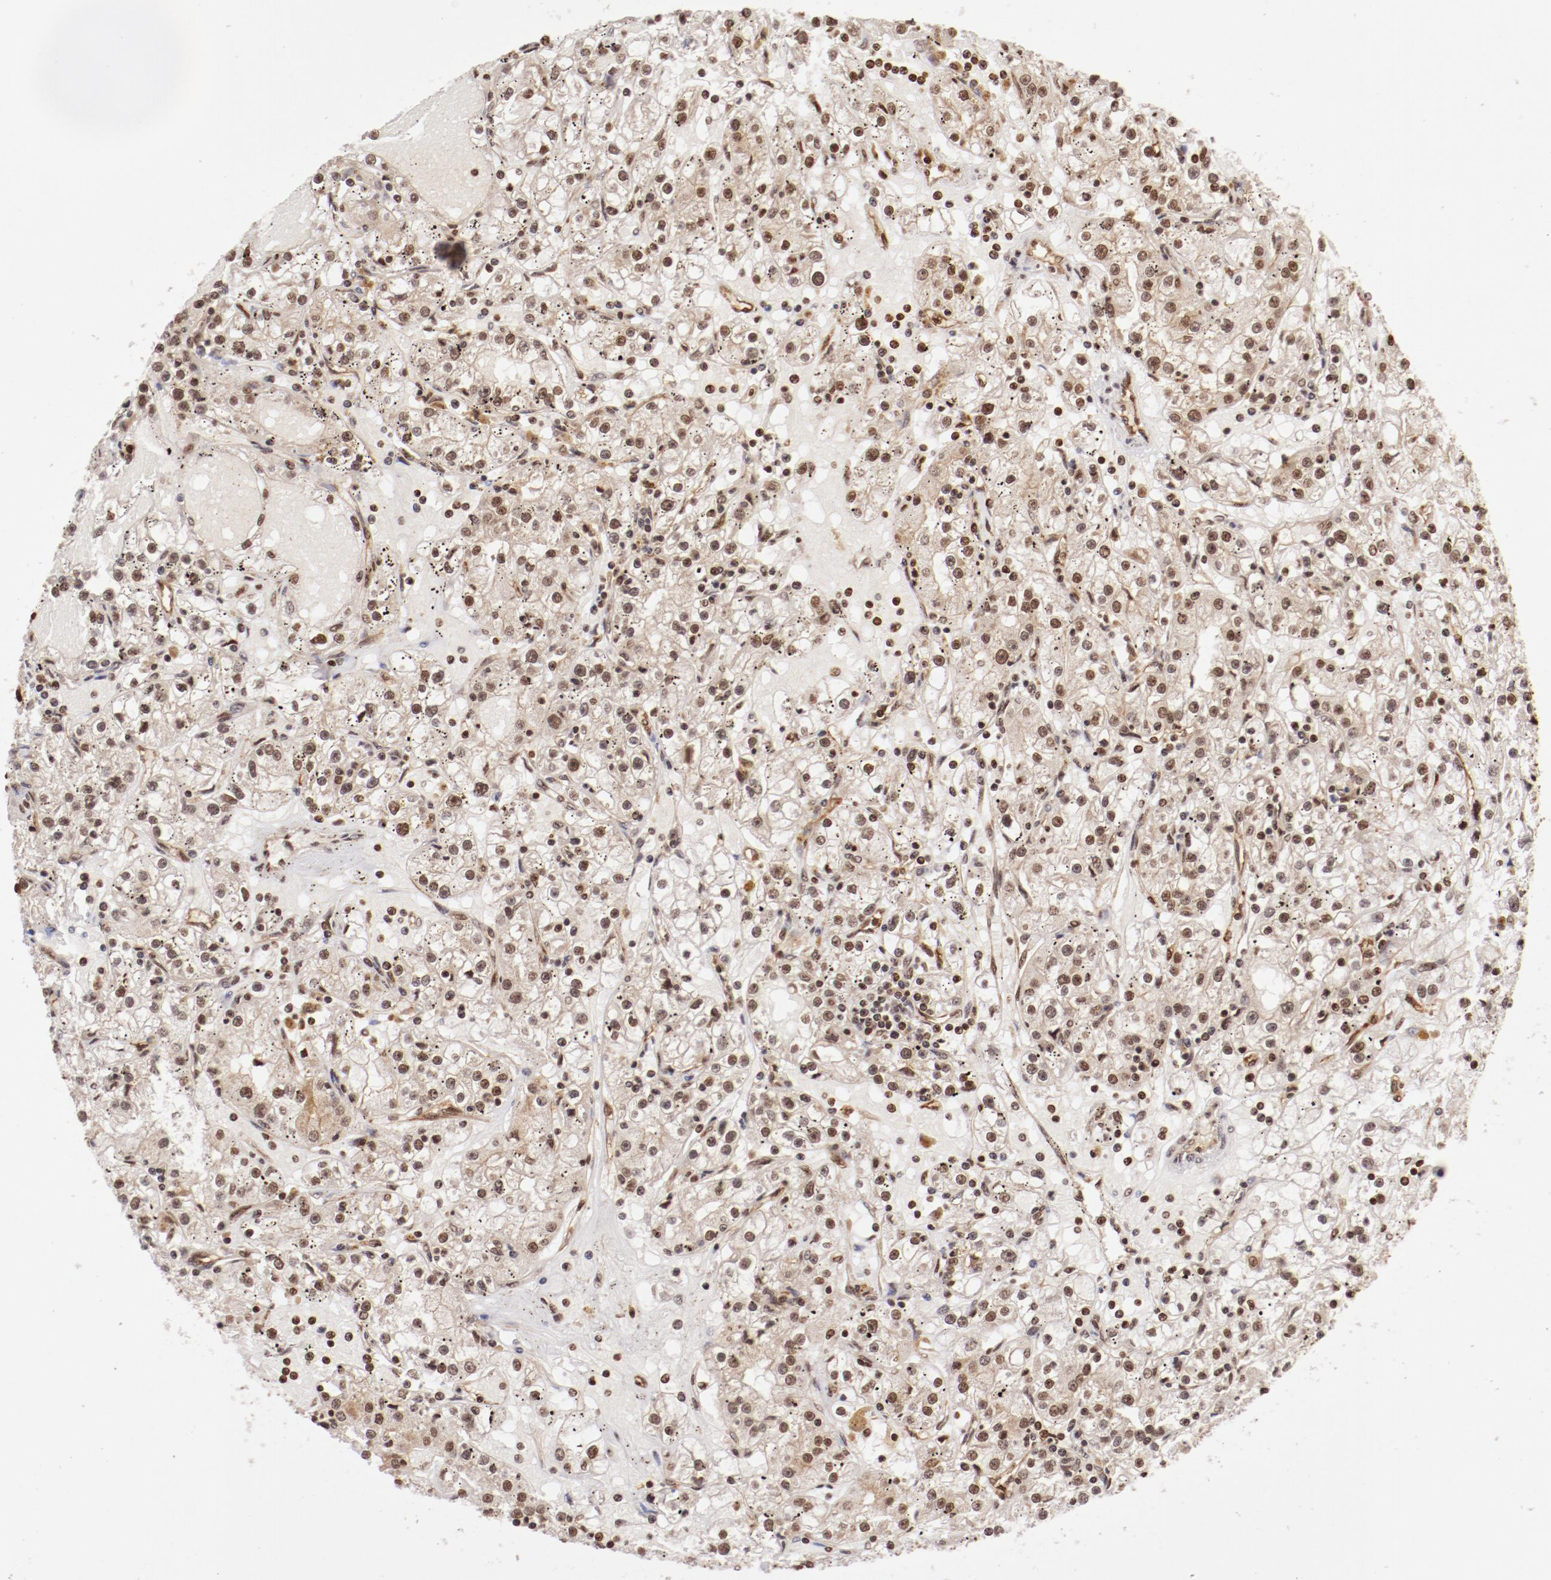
{"staining": {"intensity": "weak", "quantity": ">75%", "location": "nuclear"}, "tissue": "renal cancer", "cell_type": "Tumor cells", "image_type": "cancer", "snomed": [{"axis": "morphology", "description": "Adenocarcinoma, NOS"}, {"axis": "topography", "description": "Kidney"}], "caption": "A histopathology image of human renal adenocarcinoma stained for a protein displays weak nuclear brown staining in tumor cells.", "gene": "ABL2", "patient": {"sex": "male", "age": 56}}